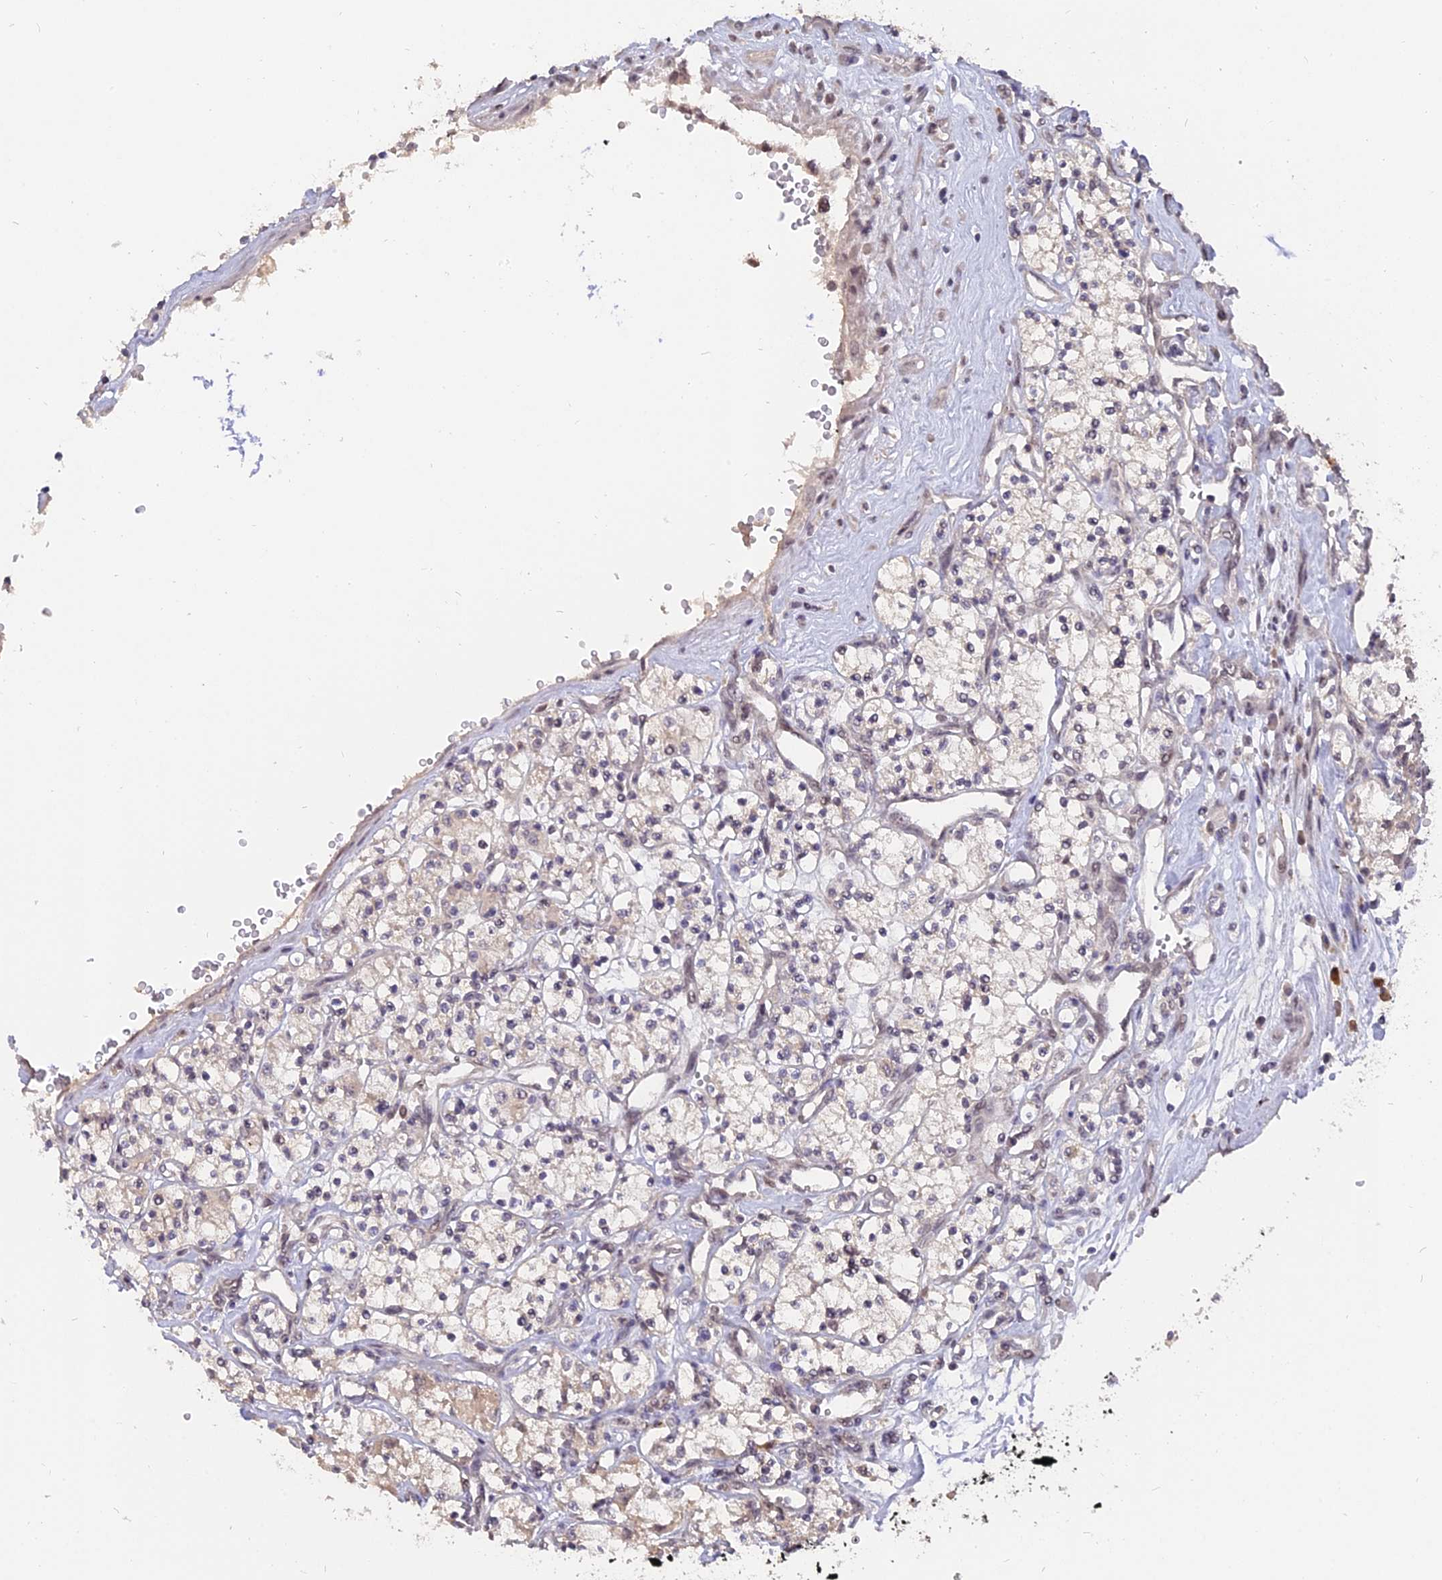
{"staining": {"intensity": "negative", "quantity": "none", "location": "none"}, "tissue": "renal cancer", "cell_type": "Tumor cells", "image_type": "cancer", "snomed": [{"axis": "morphology", "description": "Adenocarcinoma, NOS"}, {"axis": "topography", "description": "Kidney"}], "caption": "DAB immunohistochemical staining of renal cancer (adenocarcinoma) displays no significant positivity in tumor cells.", "gene": "NR1H3", "patient": {"sex": "female", "age": 59}}